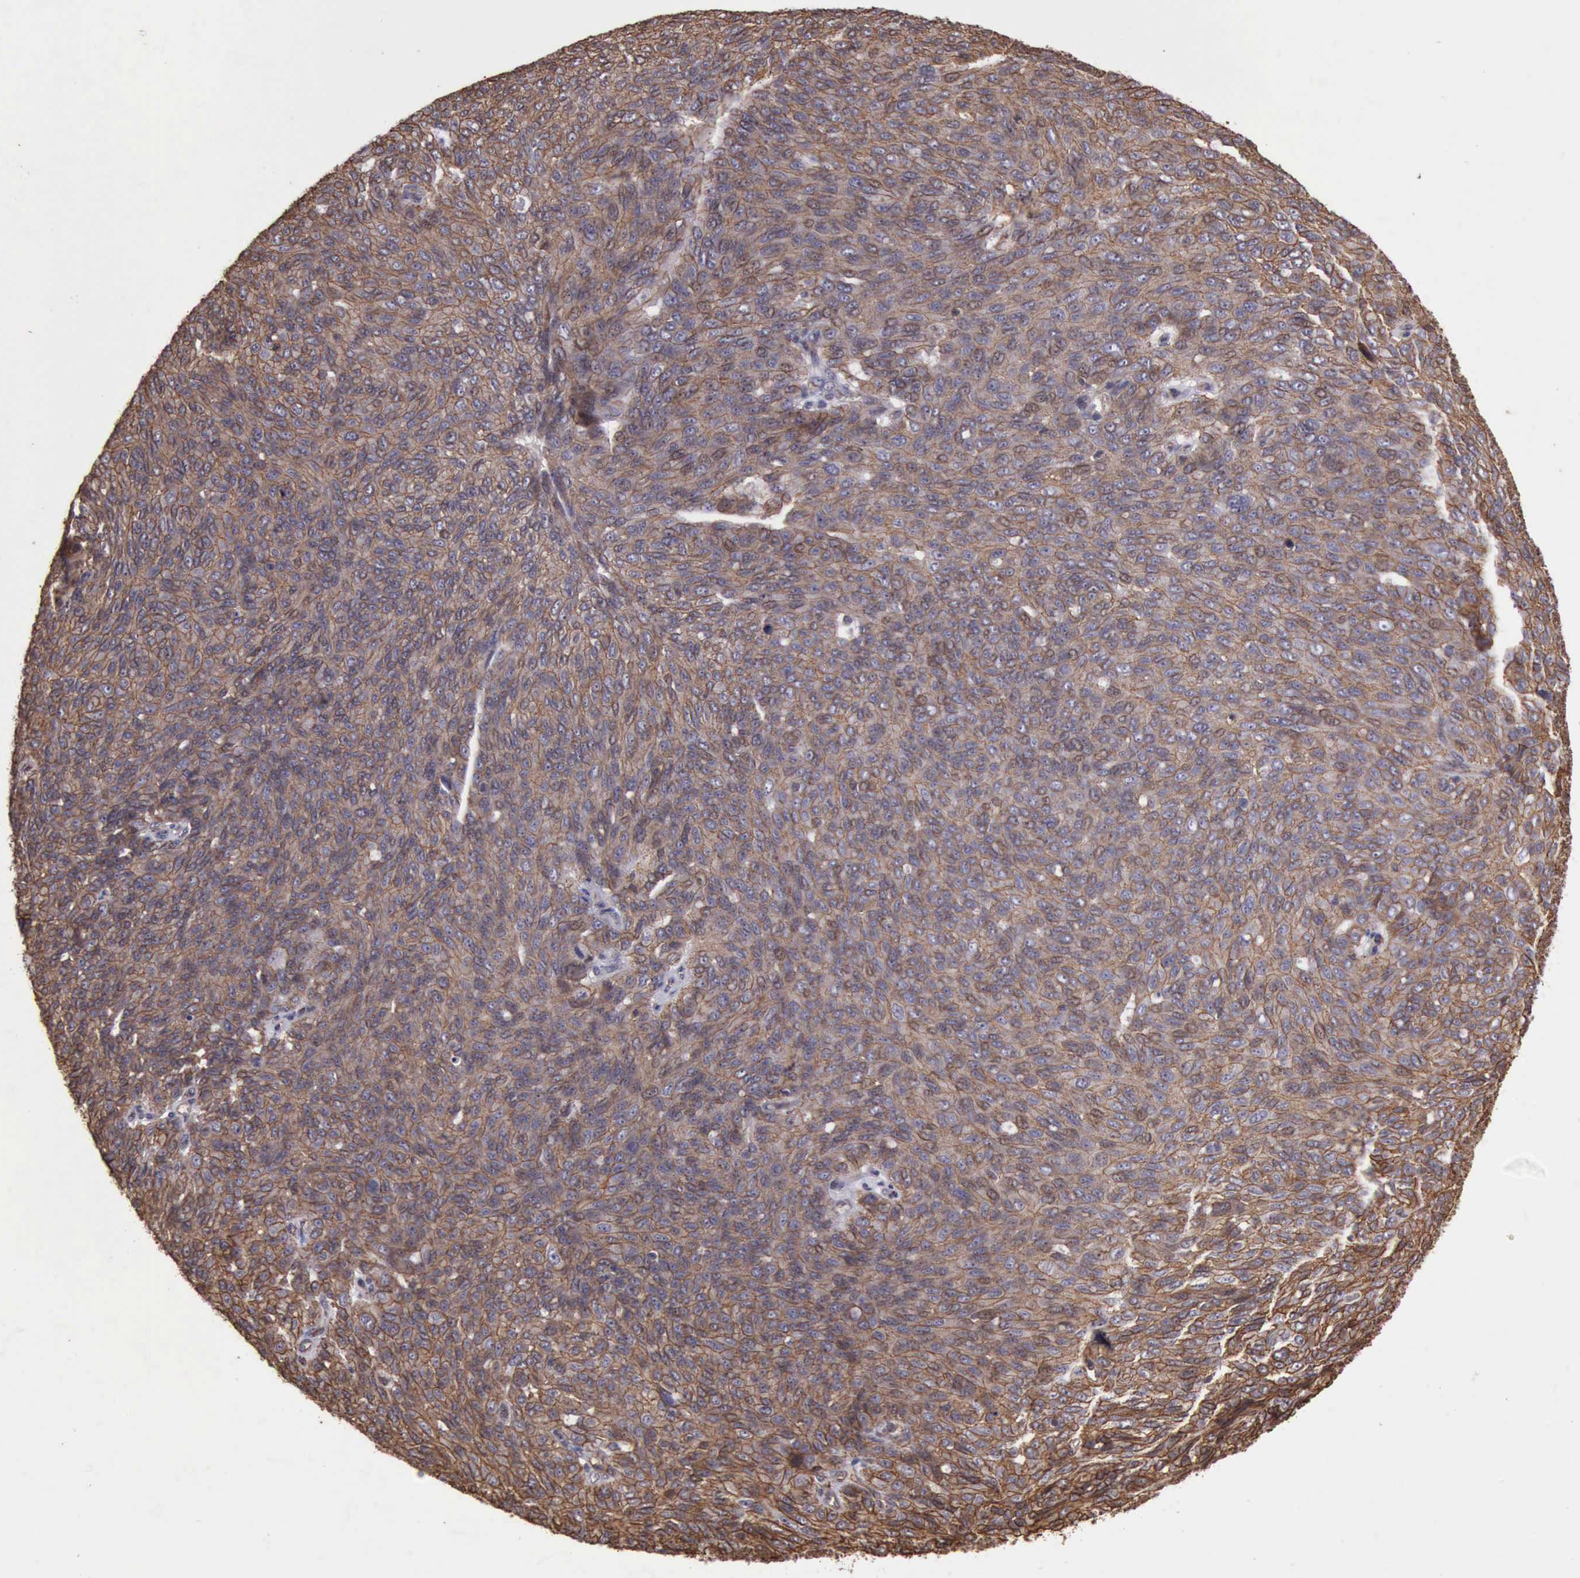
{"staining": {"intensity": "moderate", "quantity": ">75%", "location": "cytoplasmic/membranous"}, "tissue": "ovarian cancer", "cell_type": "Tumor cells", "image_type": "cancer", "snomed": [{"axis": "morphology", "description": "Carcinoma, endometroid"}, {"axis": "topography", "description": "Ovary"}], "caption": "Moderate cytoplasmic/membranous protein staining is identified in about >75% of tumor cells in ovarian cancer (endometroid carcinoma). (DAB (3,3'-diaminobenzidine) IHC with brightfield microscopy, high magnification).", "gene": "CTNNB1", "patient": {"sex": "female", "age": 60}}